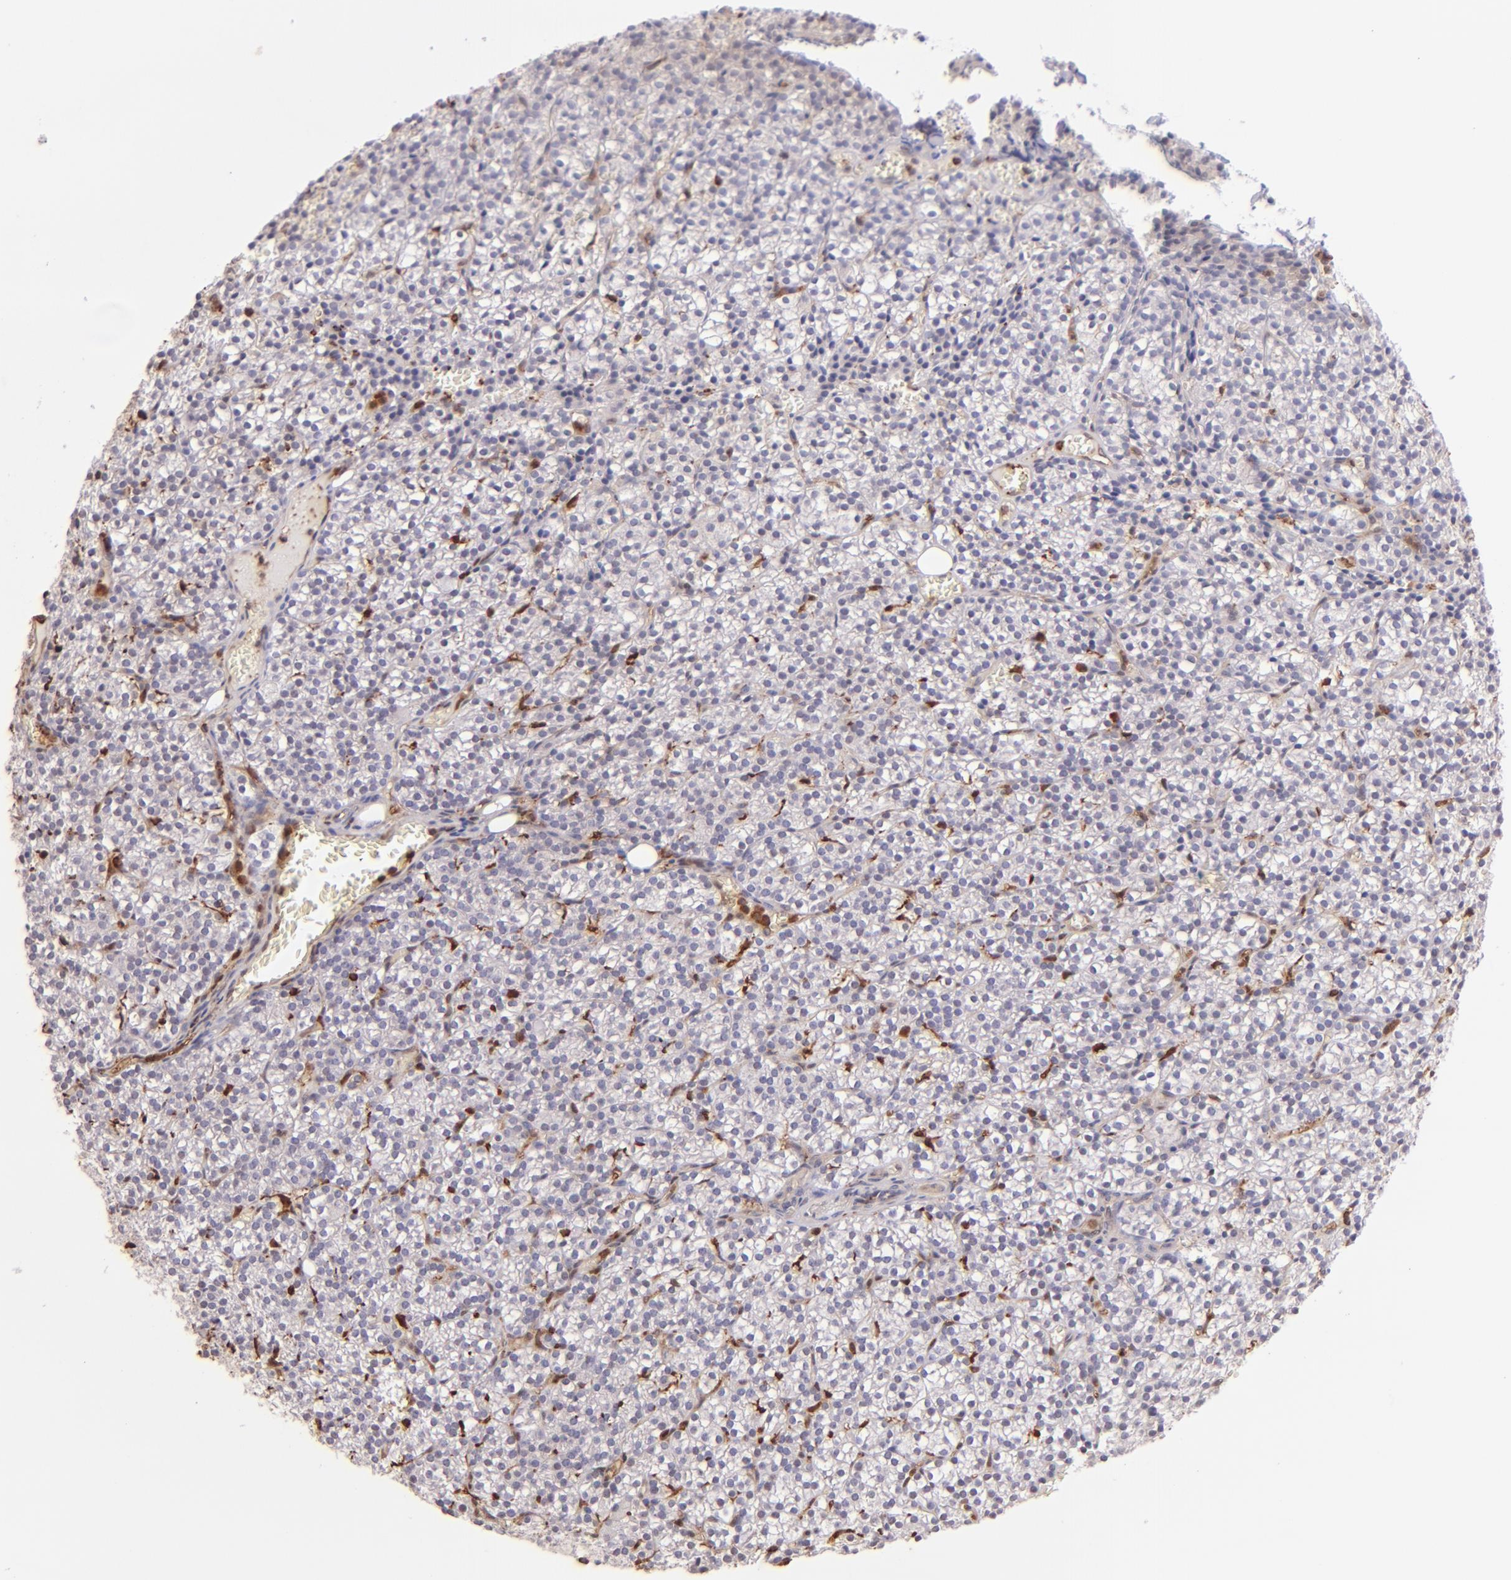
{"staining": {"intensity": "negative", "quantity": "none", "location": "none"}, "tissue": "parathyroid gland", "cell_type": "Glandular cells", "image_type": "normal", "snomed": [{"axis": "morphology", "description": "Normal tissue, NOS"}, {"axis": "topography", "description": "Parathyroid gland"}], "caption": "DAB immunohistochemical staining of unremarkable parathyroid gland demonstrates no significant expression in glandular cells.", "gene": "BTK", "patient": {"sex": "female", "age": 17}}